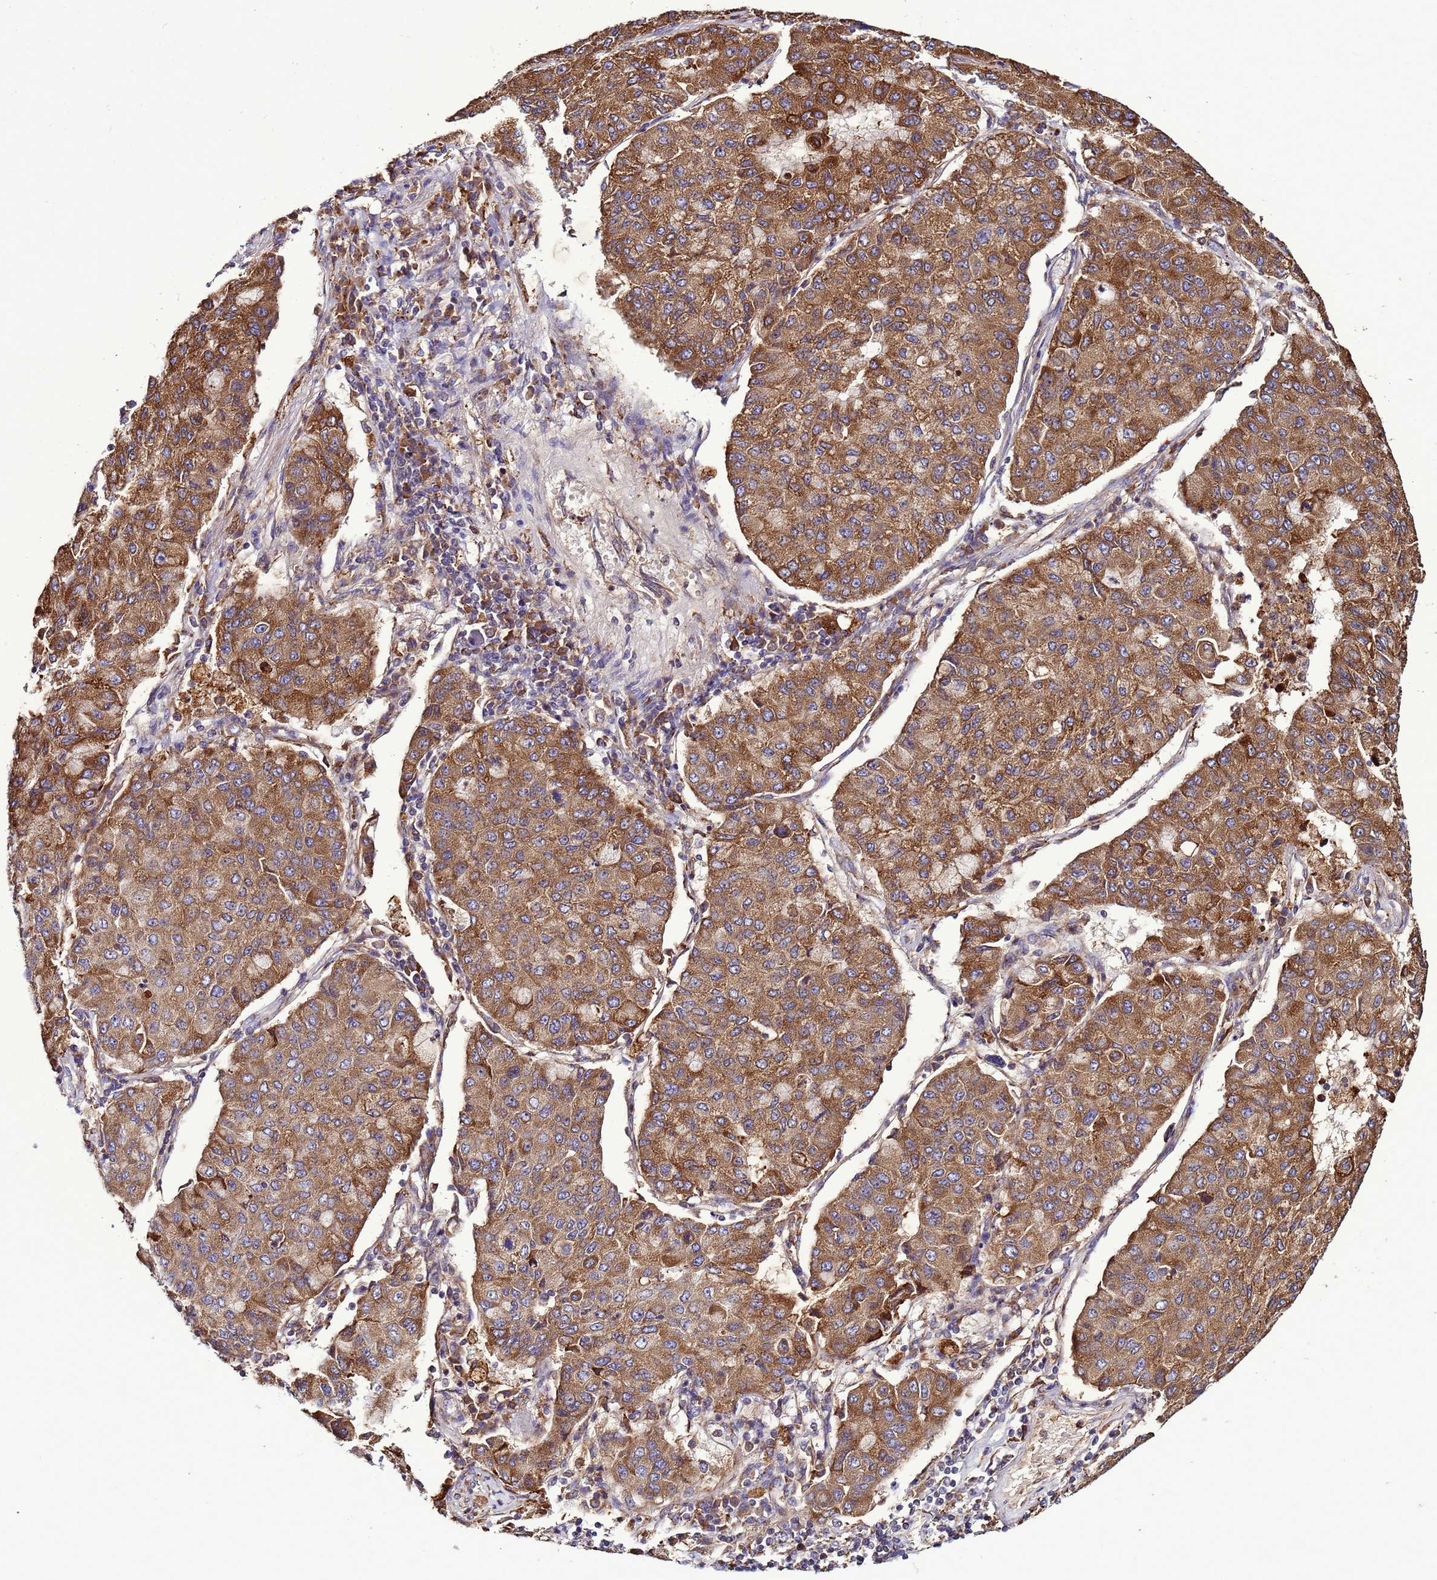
{"staining": {"intensity": "moderate", "quantity": ">75%", "location": "cytoplasmic/membranous"}, "tissue": "lung cancer", "cell_type": "Tumor cells", "image_type": "cancer", "snomed": [{"axis": "morphology", "description": "Squamous cell carcinoma, NOS"}, {"axis": "topography", "description": "Lung"}], "caption": "IHC staining of squamous cell carcinoma (lung), which reveals medium levels of moderate cytoplasmic/membranous positivity in about >75% of tumor cells indicating moderate cytoplasmic/membranous protein staining. The staining was performed using DAB (brown) for protein detection and nuclei were counterstained in hematoxylin (blue).", "gene": "ANTKMT", "patient": {"sex": "male", "age": 74}}